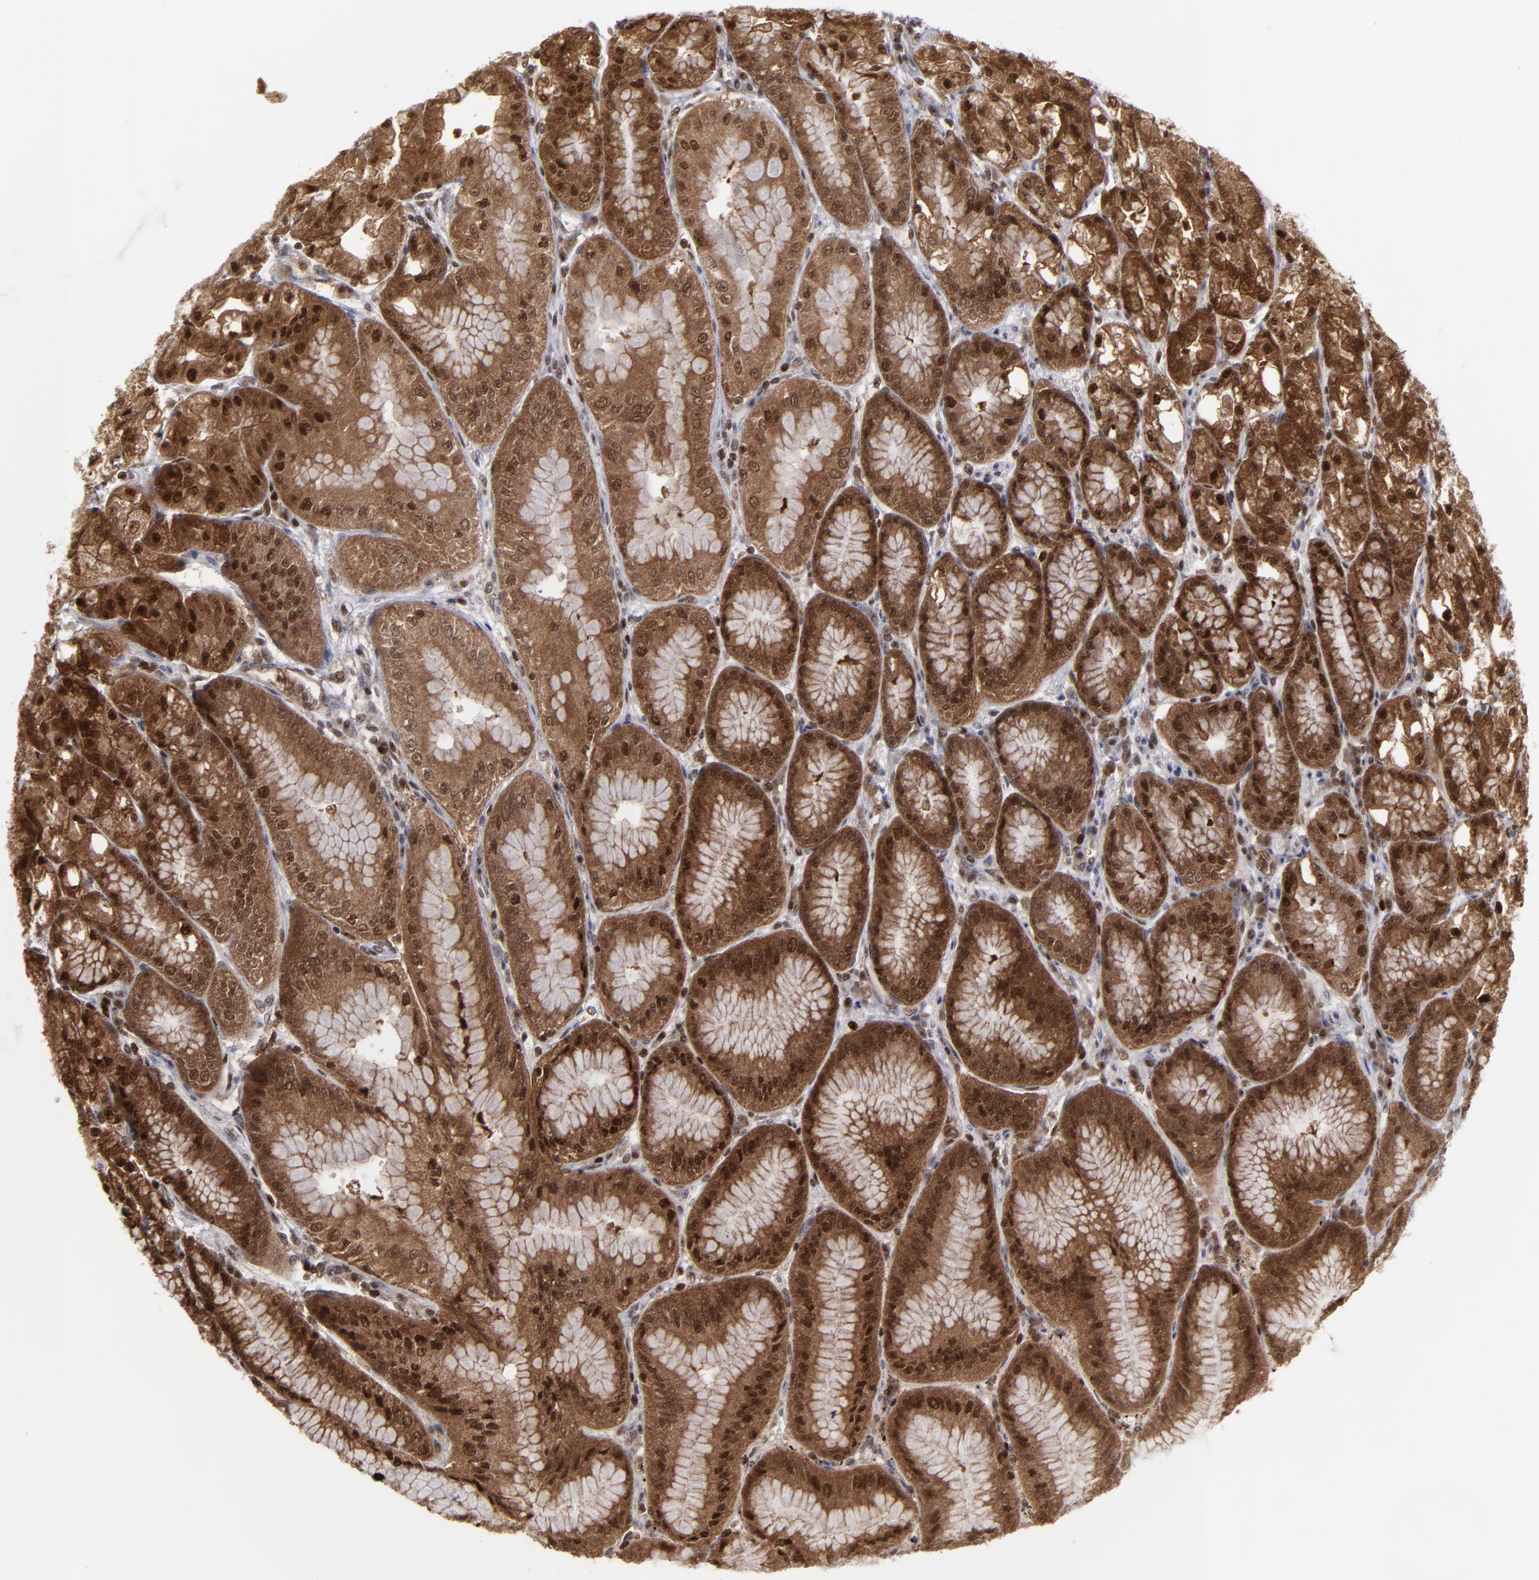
{"staining": {"intensity": "moderate", "quantity": ">75%", "location": "cytoplasmic/membranous,nuclear"}, "tissue": "stomach", "cell_type": "Glandular cells", "image_type": "normal", "snomed": [{"axis": "morphology", "description": "Normal tissue, NOS"}, {"axis": "topography", "description": "Stomach, lower"}], "caption": "Moderate cytoplasmic/membranous,nuclear staining is seen in about >75% of glandular cells in unremarkable stomach.", "gene": "GSR", "patient": {"sex": "male", "age": 71}}